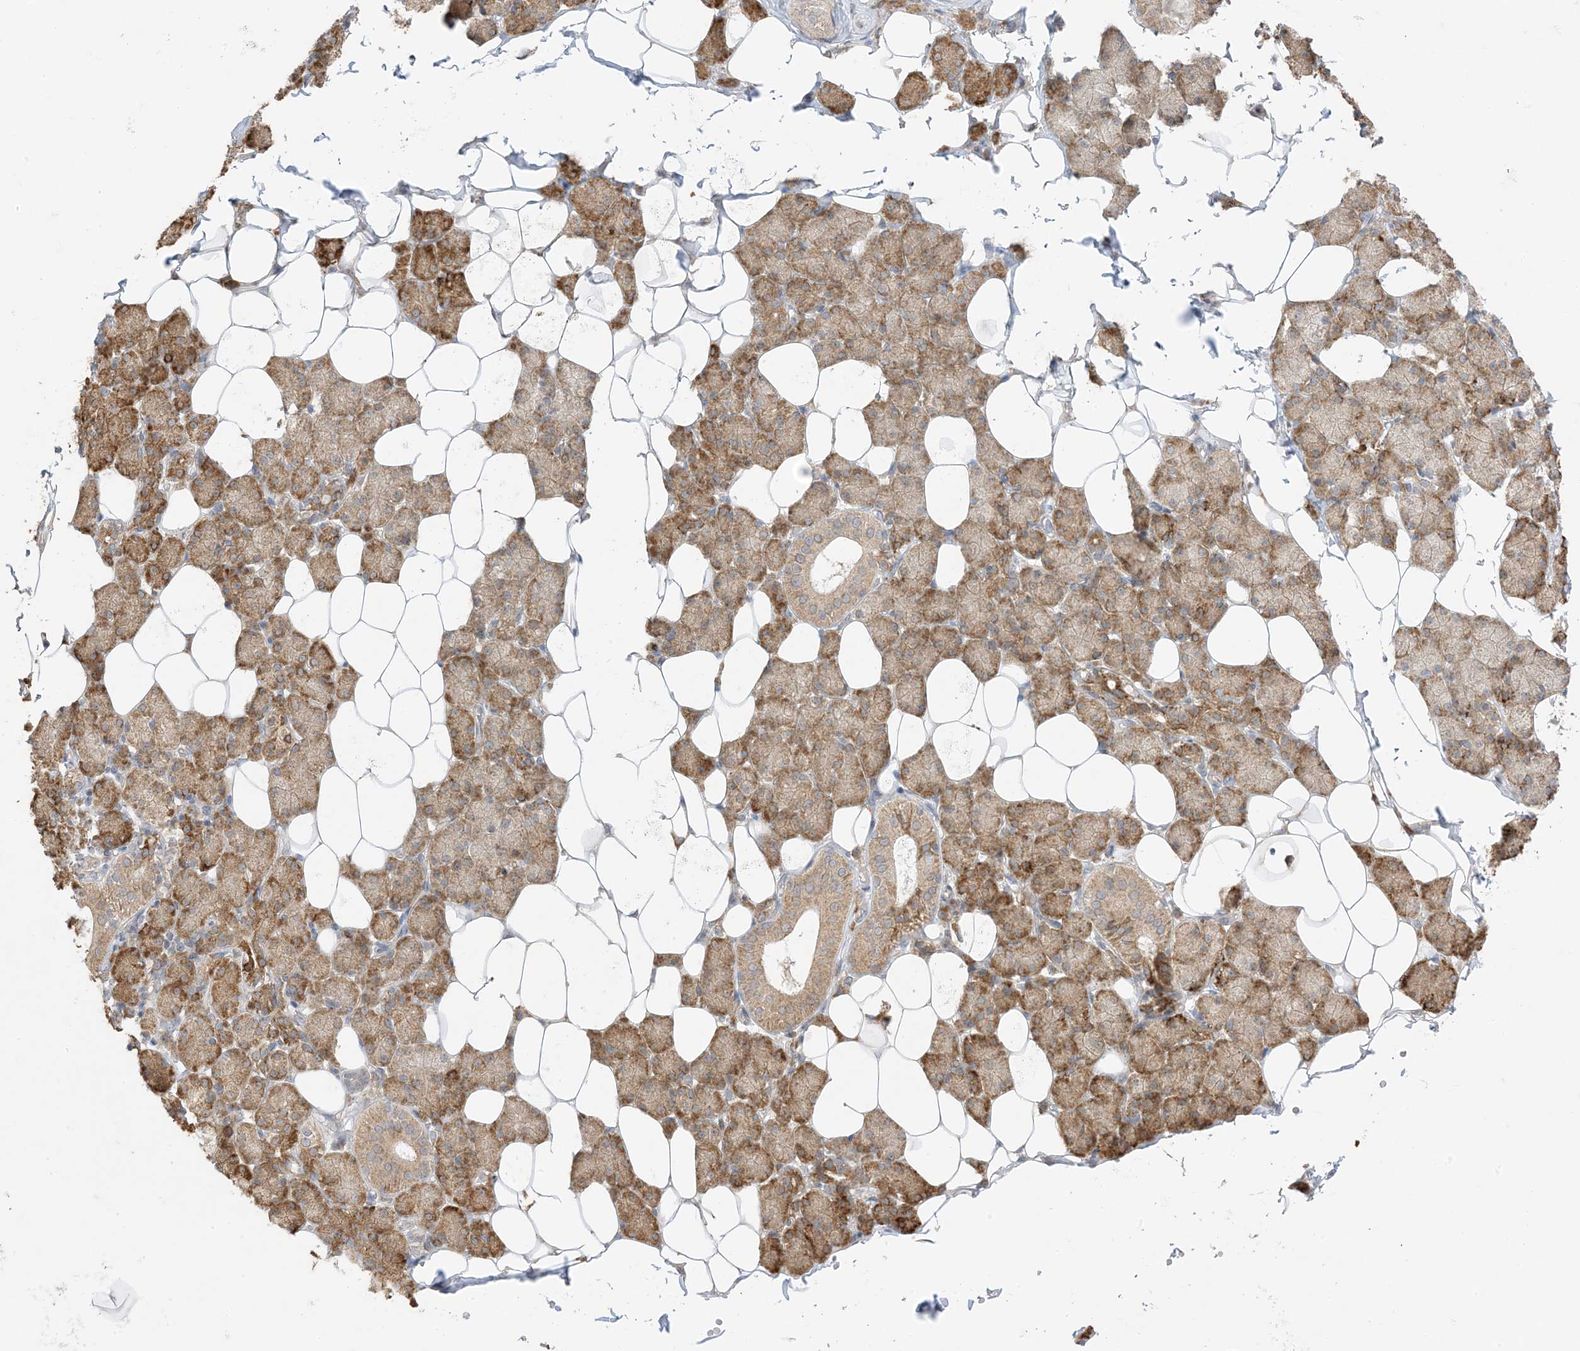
{"staining": {"intensity": "strong", "quantity": ">75%", "location": "cytoplasmic/membranous"}, "tissue": "salivary gland", "cell_type": "Glandular cells", "image_type": "normal", "snomed": [{"axis": "morphology", "description": "Normal tissue, NOS"}, {"axis": "topography", "description": "Salivary gland"}], "caption": "Immunohistochemistry (IHC) histopathology image of normal salivary gland stained for a protein (brown), which demonstrates high levels of strong cytoplasmic/membranous expression in about >75% of glandular cells.", "gene": "ODC1", "patient": {"sex": "female", "age": 33}}